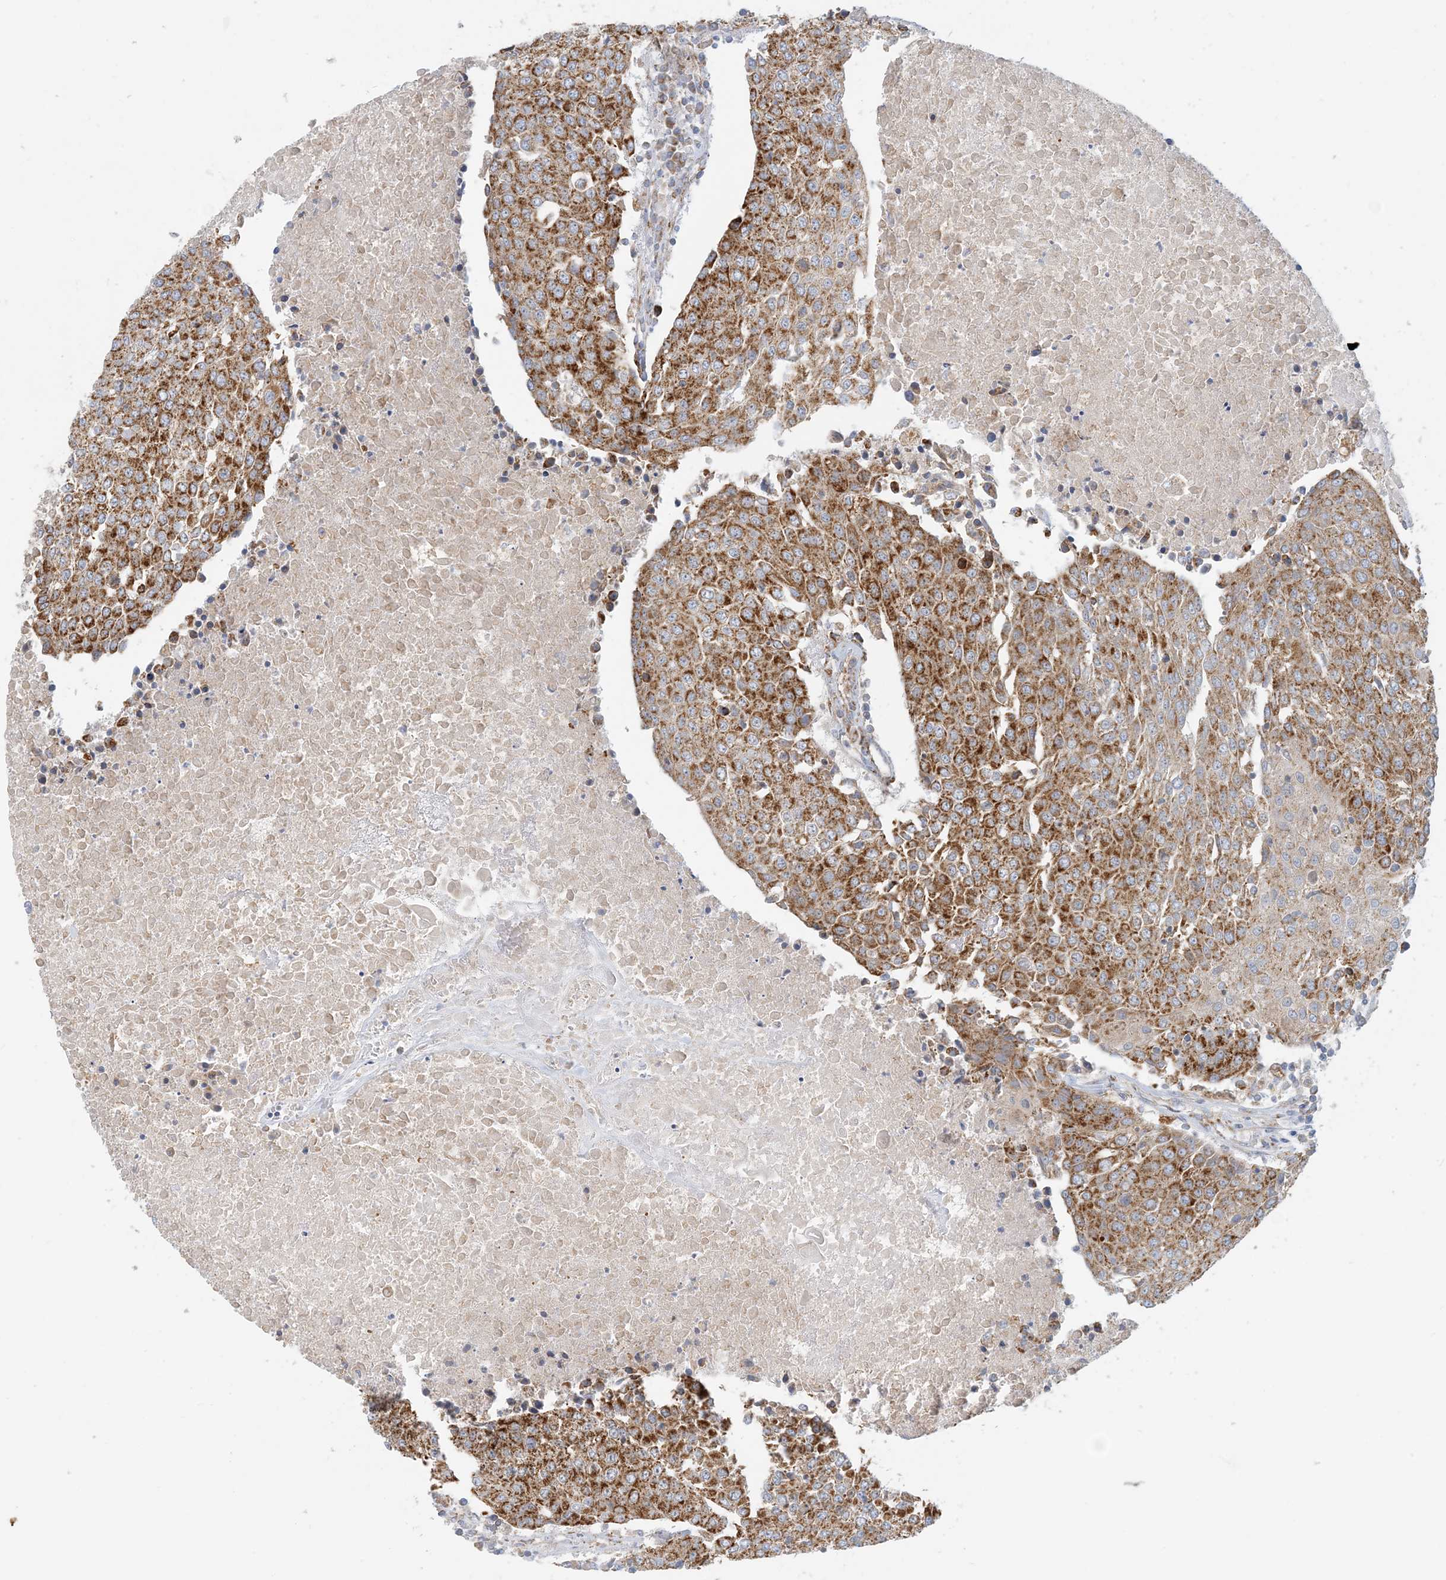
{"staining": {"intensity": "strong", "quantity": ">75%", "location": "cytoplasmic/membranous"}, "tissue": "urothelial cancer", "cell_type": "Tumor cells", "image_type": "cancer", "snomed": [{"axis": "morphology", "description": "Urothelial carcinoma, High grade"}, {"axis": "topography", "description": "Urinary bladder"}], "caption": "Strong cytoplasmic/membranous positivity is appreciated in approximately >75% of tumor cells in high-grade urothelial carcinoma.", "gene": "COA3", "patient": {"sex": "female", "age": 85}}